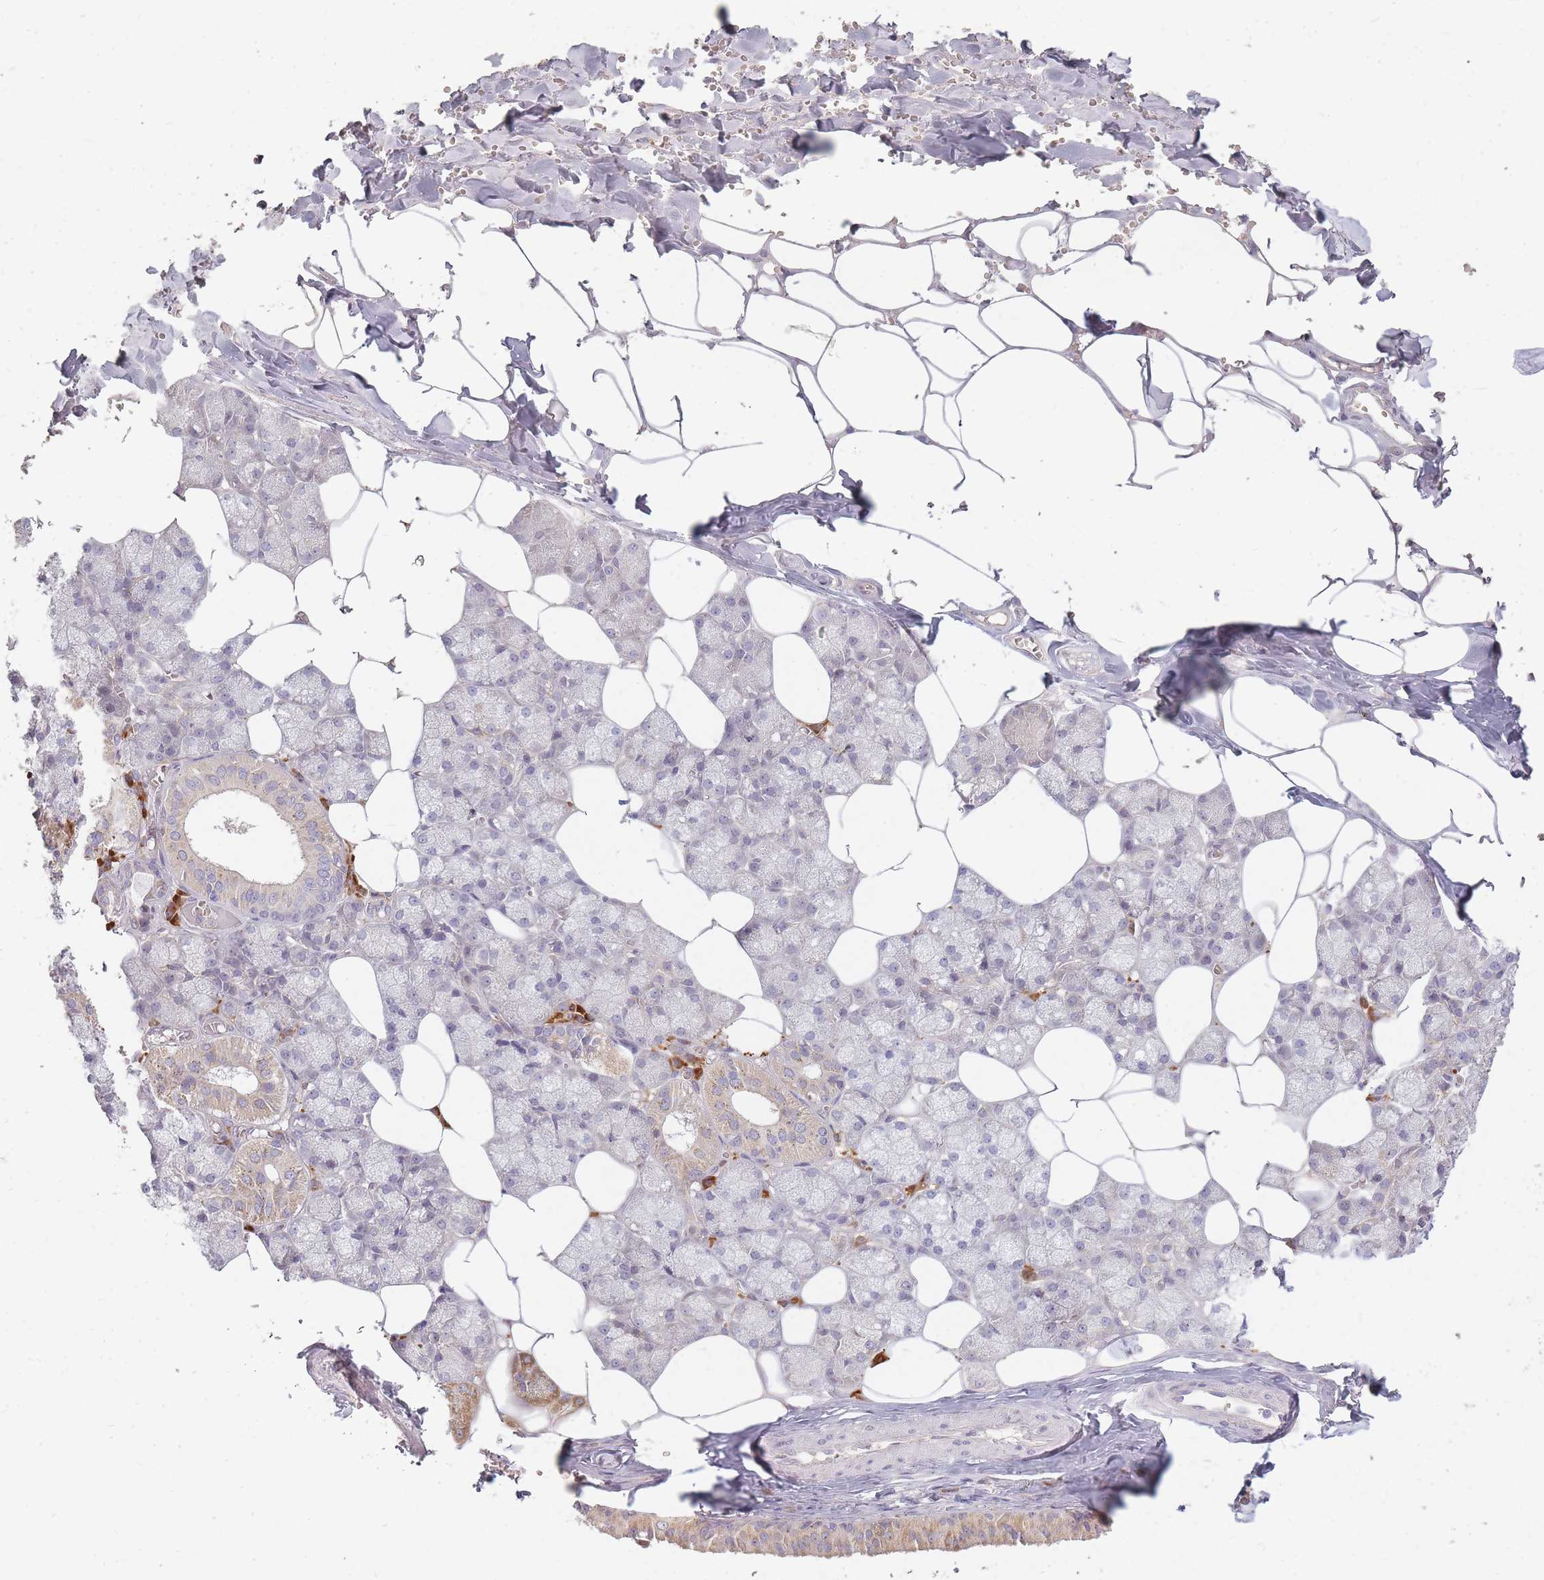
{"staining": {"intensity": "moderate", "quantity": "<25%", "location": "cytoplasmic/membranous"}, "tissue": "salivary gland", "cell_type": "Glandular cells", "image_type": "normal", "snomed": [{"axis": "morphology", "description": "Normal tissue, NOS"}, {"axis": "topography", "description": "Salivary gland"}], "caption": "IHC photomicrograph of benign salivary gland stained for a protein (brown), which exhibits low levels of moderate cytoplasmic/membranous staining in approximately <25% of glandular cells.", "gene": "SMIM14", "patient": {"sex": "male", "age": 62}}